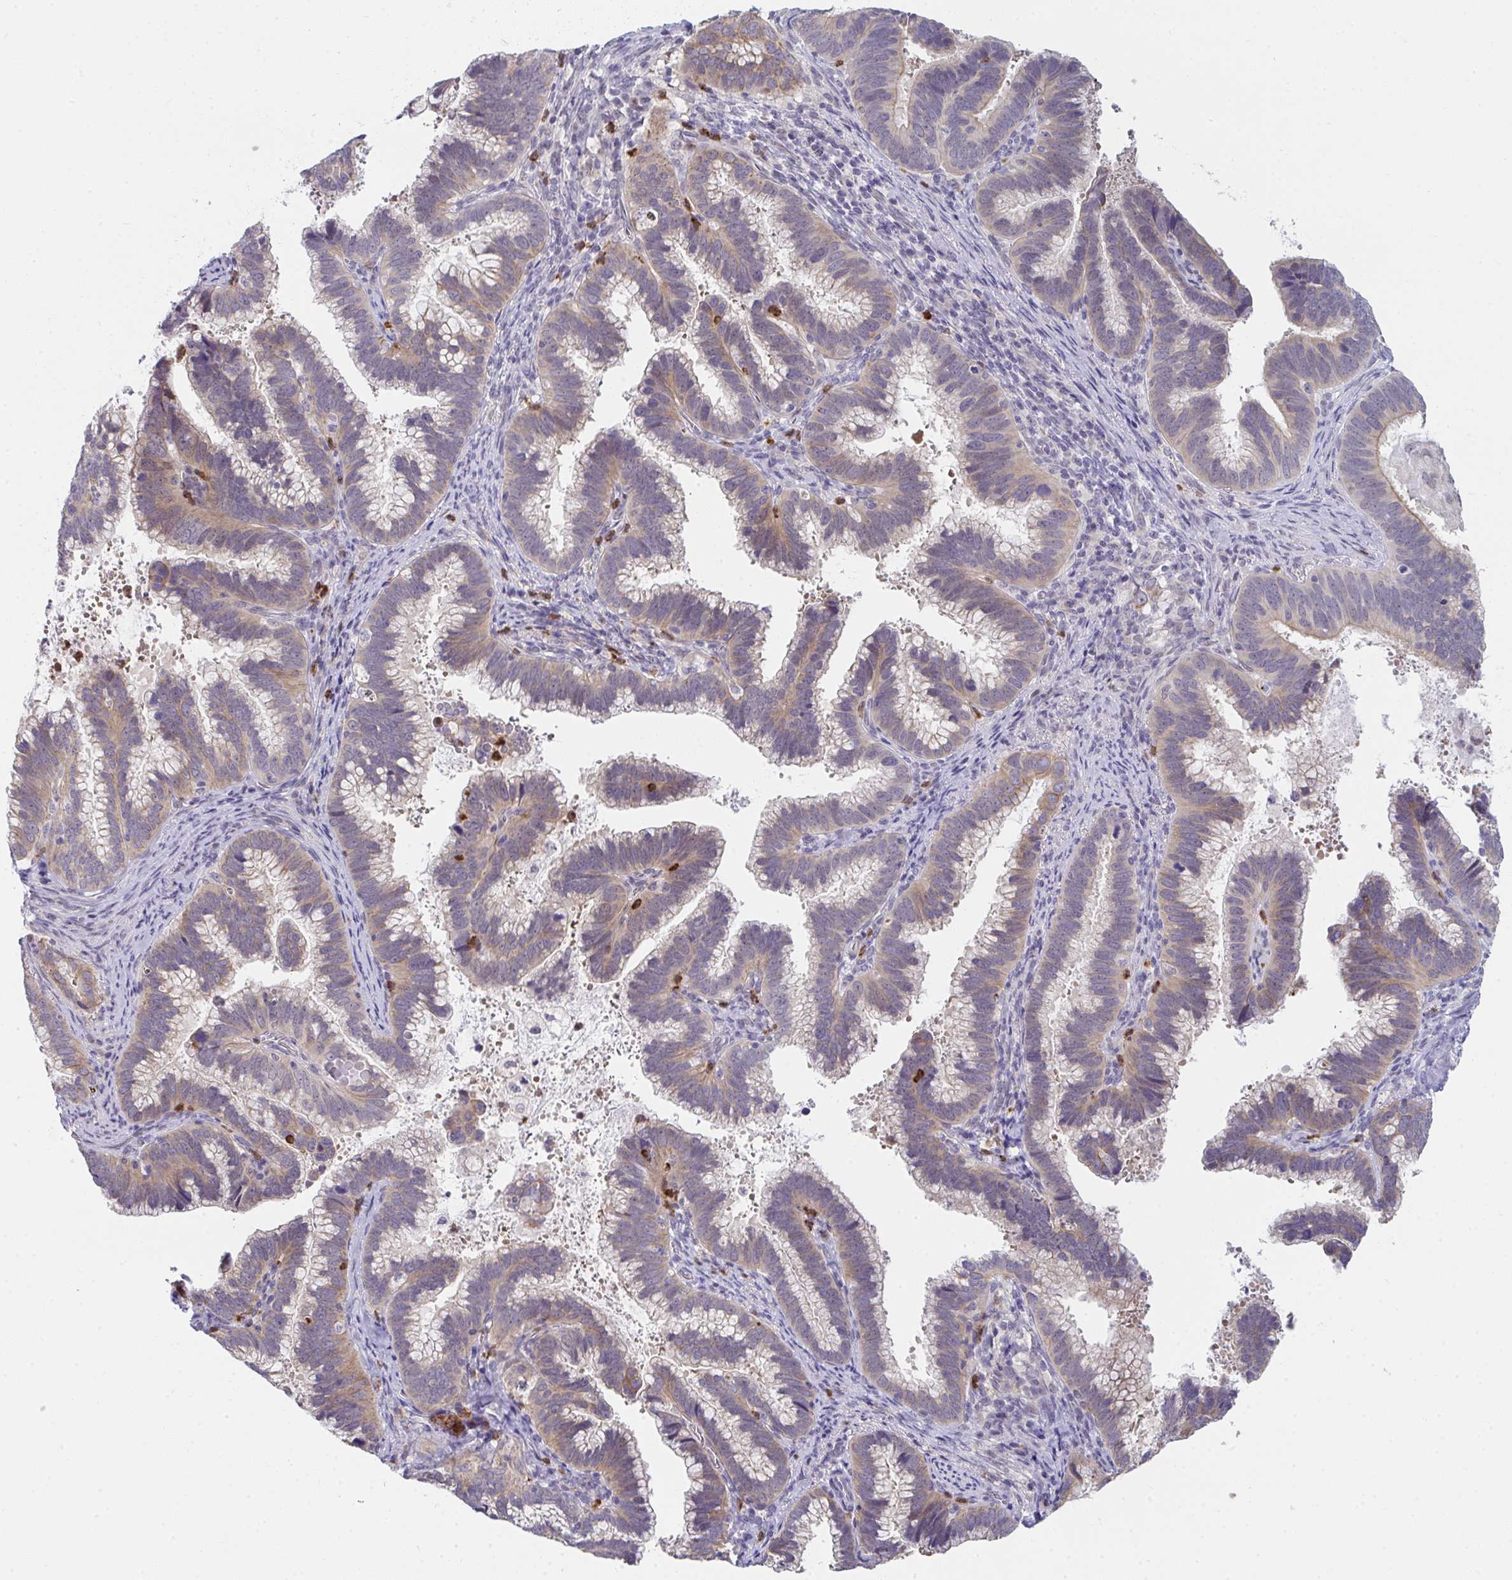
{"staining": {"intensity": "weak", "quantity": "25%-75%", "location": "cytoplasmic/membranous,nuclear"}, "tissue": "cervical cancer", "cell_type": "Tumor cells", "image_type": "cancer", "snomed": [{"axis": "morphology", "description": "Adenocarcinoma, NOS"}, {"axis": "topography", "description": "Cervix"}], "caption": "Tumor cells display low levels of weak cytoplasmic/membranous and nuclear positivity in approximately 25%-75% of cells in cervical cancer (adenocarcinoma).", "gene": "RIOK1", "patient": {"sex": "female", "age": 56}}